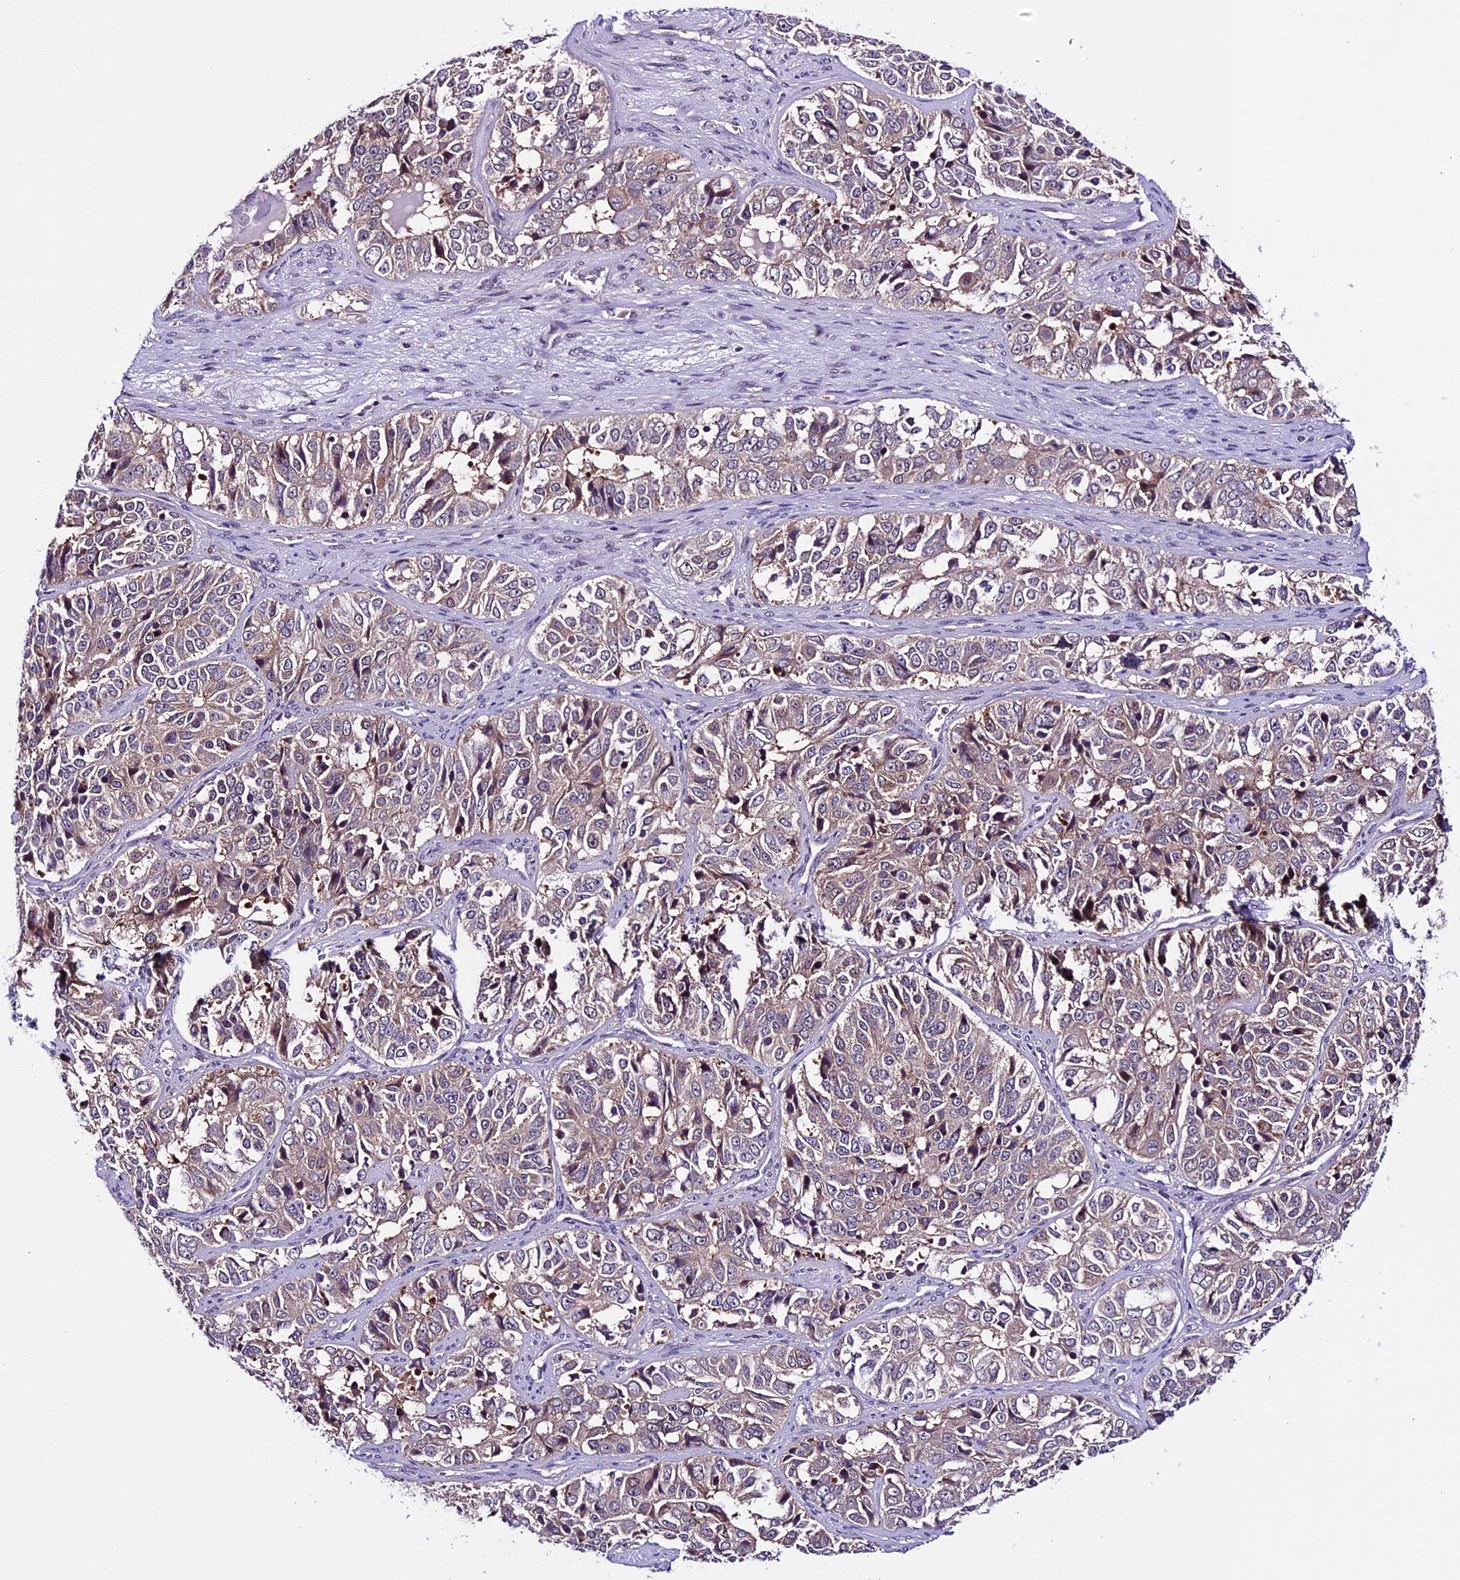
{"staining": {"intensity": "weak", "quantity": "25%-75%", "location": "cytoplasmic/membranous"}, "tissue": "ovarian cancer", "cell_type": "Tumor cells", "image_type": "cancer", "snomed": [{"axis": "morphology", "description": "Carcinoma, endometroid"}, {"axis": "topography", "description": "Ovary"}], "caption": "Immunohistochemistry (DAB) staining of human ovarian cancer (endometroid carcinoma) shows weak cytoplasmic/membranous protein staining in about 25%-75% of tumor cells. Immunohistochemistry (ihc) stains the protein of interest in brown and the nuclei are stained blue.", "gene": "XKR7", "patient": {"sex": "female", "age": 51}}